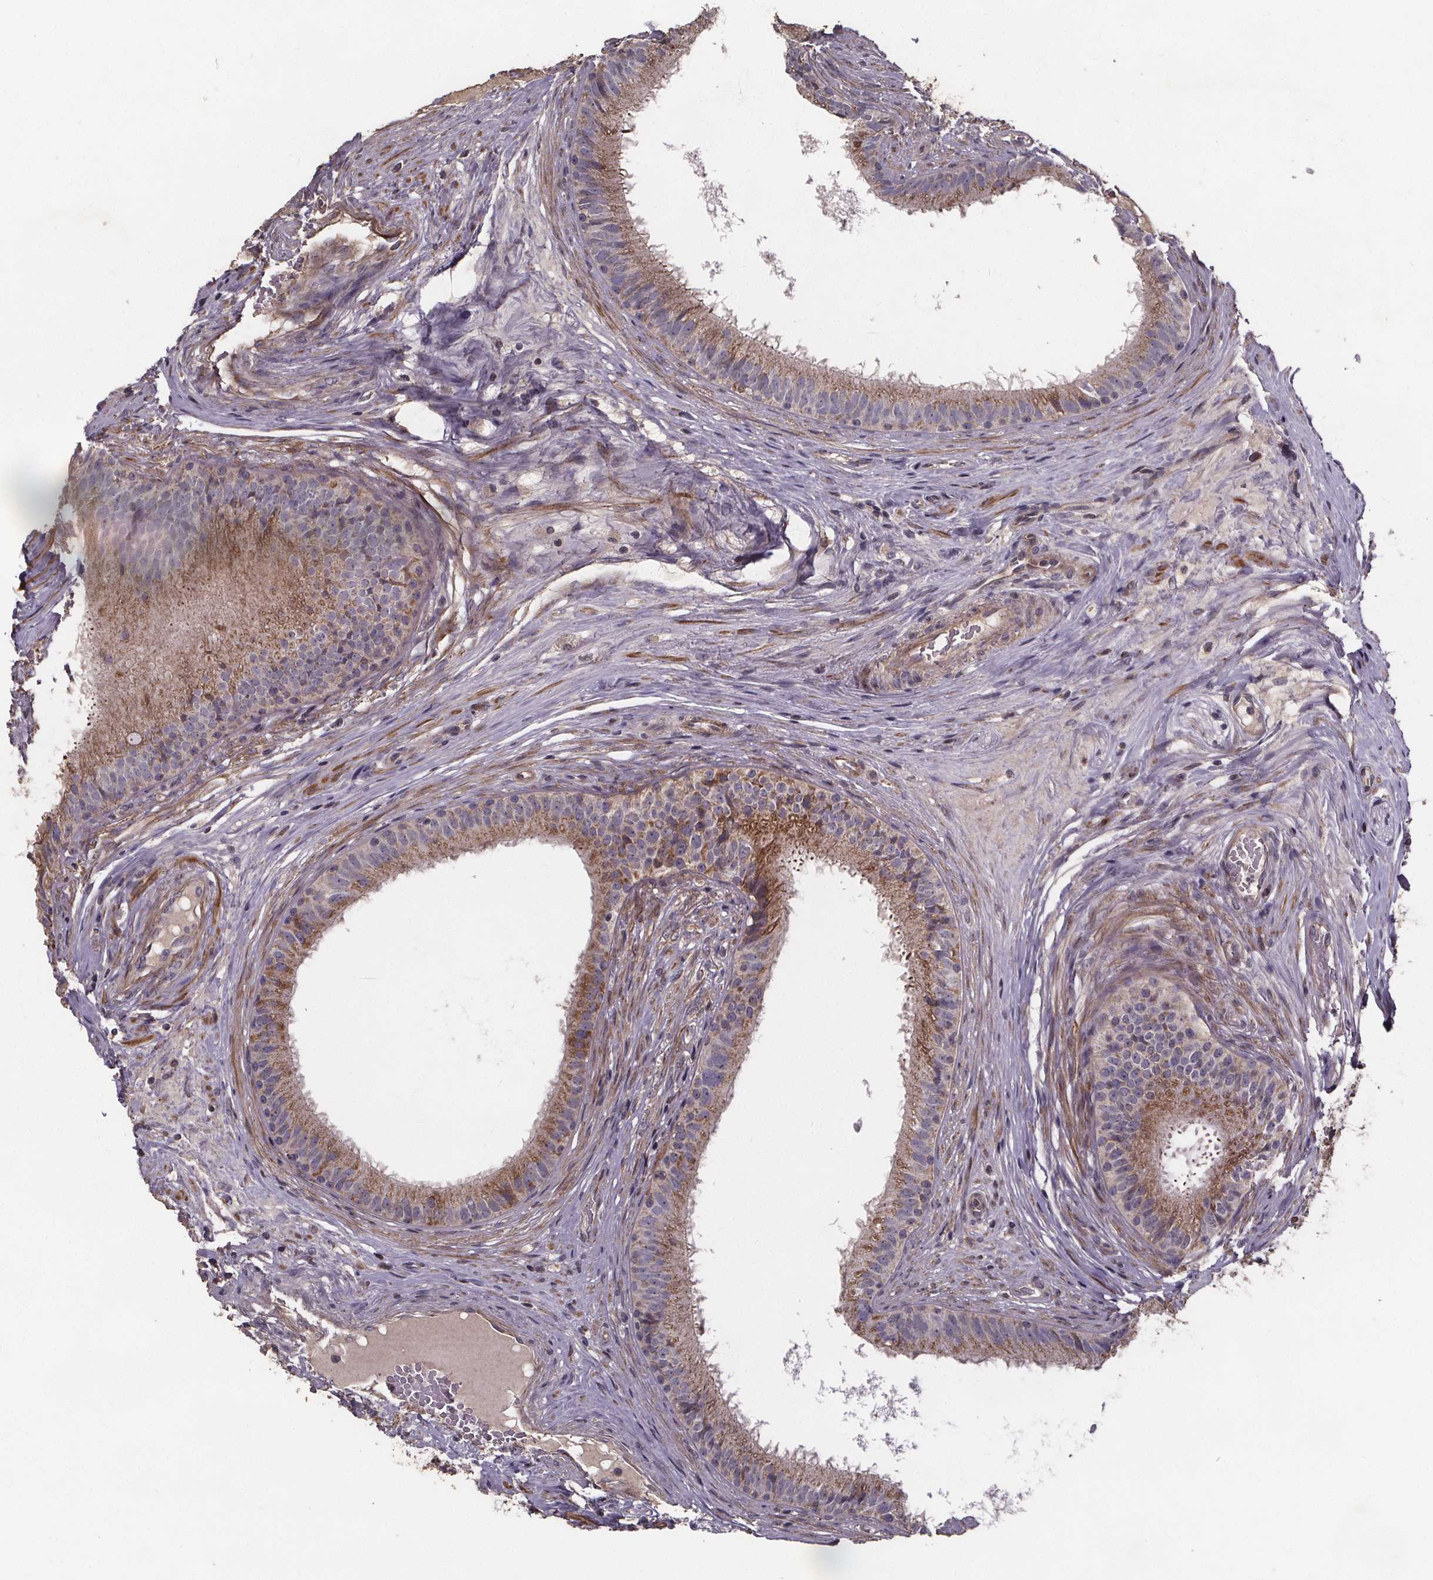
{"staining": {"intensity": "moderate", "quantity": "25%-75%", "location": "cytoplasmic/membranous"}, "tissue": "epididymis", "cell_type": "Glandular cells", "image_type": "normal", "snomed": [{"axis": "morphology", "description": "Normal tissue, NOS"}, {"axis": "topography", "description": "Epididymis"}], "caption": "IHC staining of unremarkable epididymis, which displays medium levels of moderate cytoplasmic/membranous staining in about 25%-75% of glandular cells indicating moderate cytoplasmic/membranous protein expression. The staining was performed using DAB (3,3'-diaminobenzidine) (brown) for protein detection and nuclei were counterstained in hematoxylin (blue).", "gene": "YME1L1", "patient": {"sex": "male", "age": 59}}